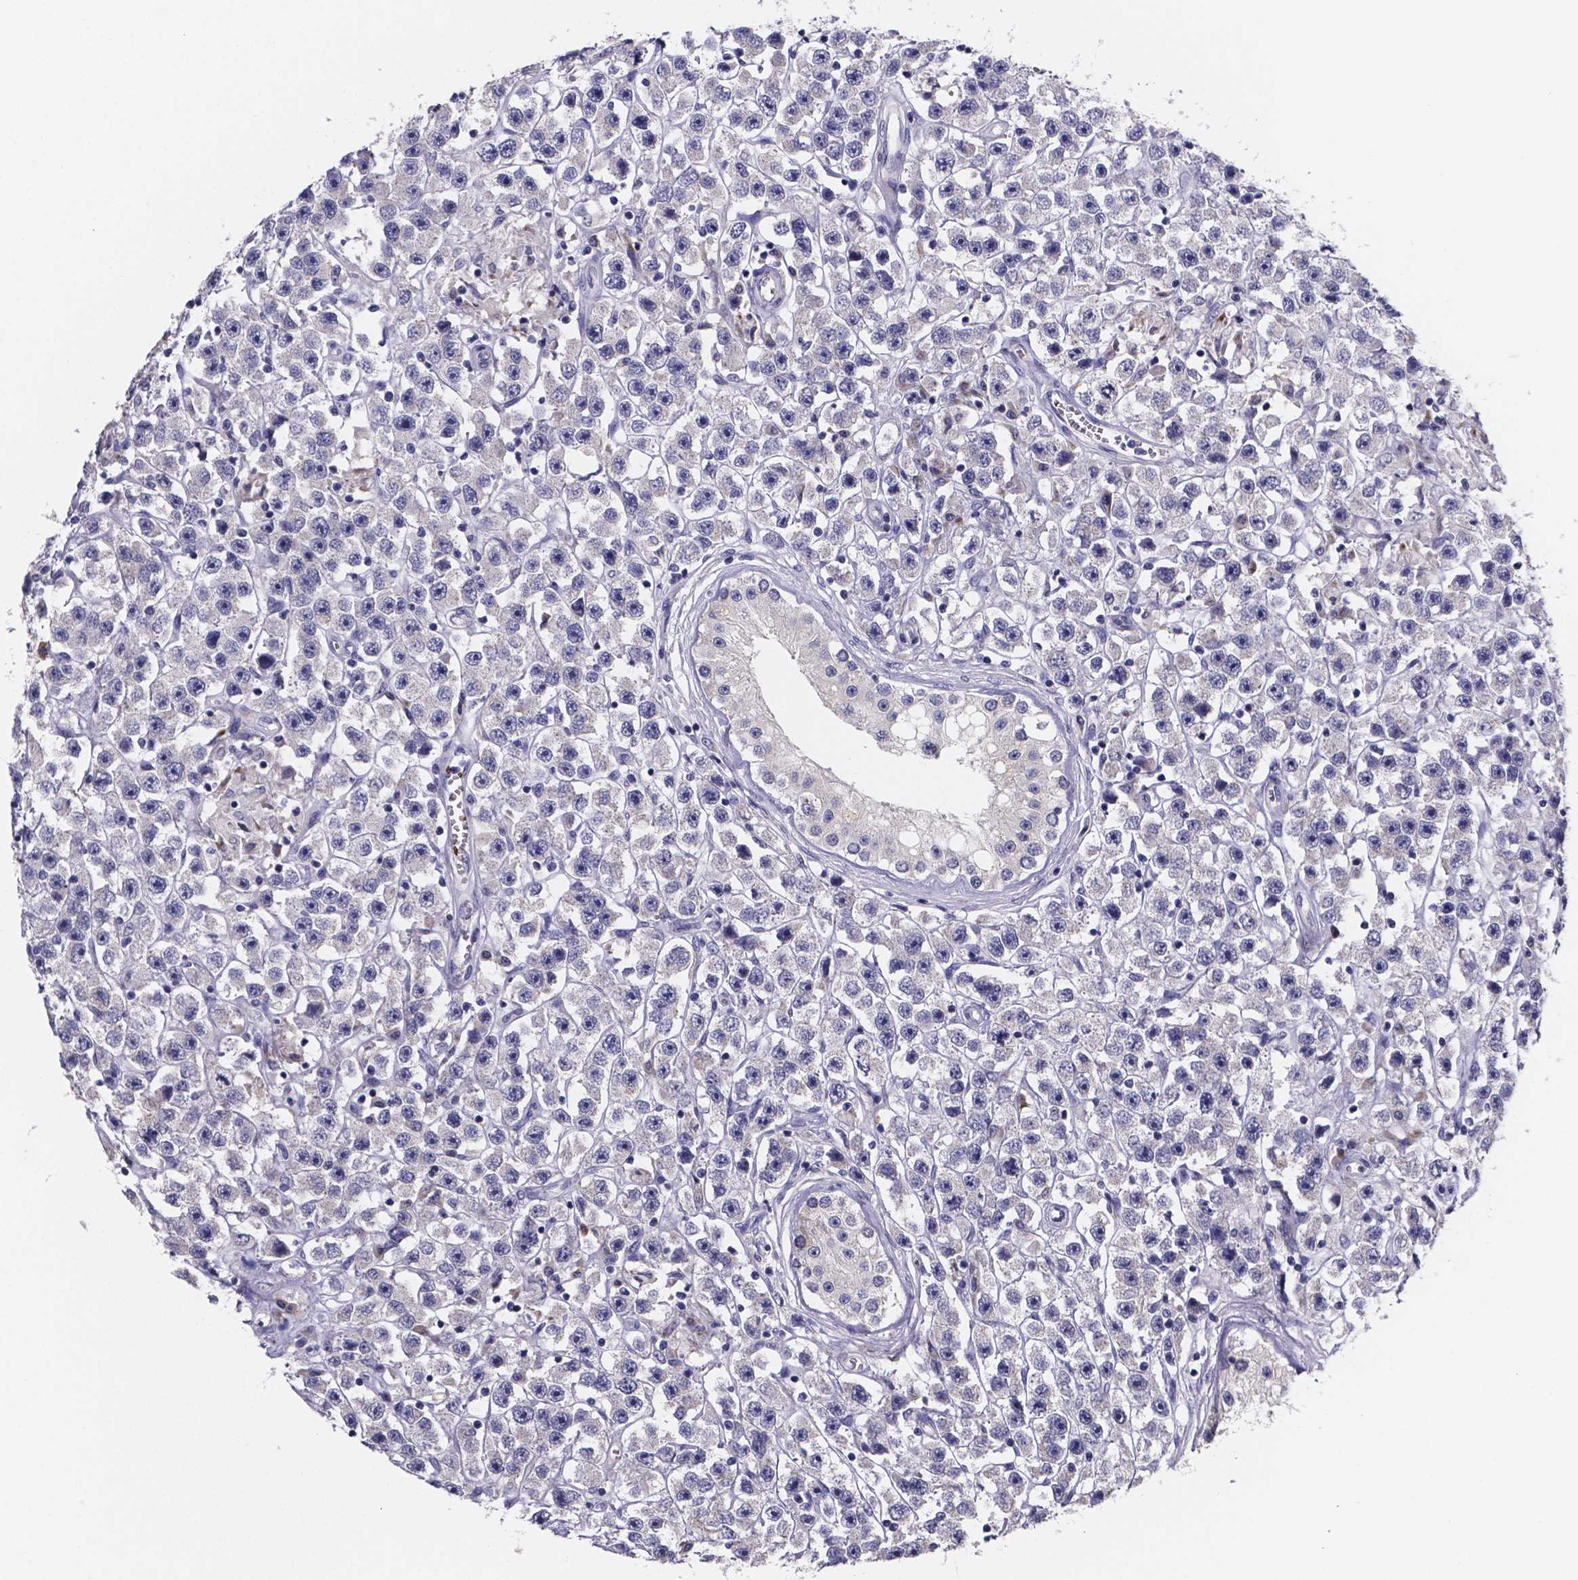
{"staining": {"intensity": "negative", "quantity": "none", "location": "none"}, "tissue": "testis cancer", "cell_type": "Tumor cells", "image_type": "cancer", "snomed": [{"axis": "morphology", "description": "Seminoma, NOS"}, {"axis": "topography", "description": "Testis"}], "caption": "IHC photomicrograph of human testis cancer stained for a protein (brown), which reveals no staining in tumor cells.", "gene": "GABRA3", "patient": {"sex": "male", "age": 45}}